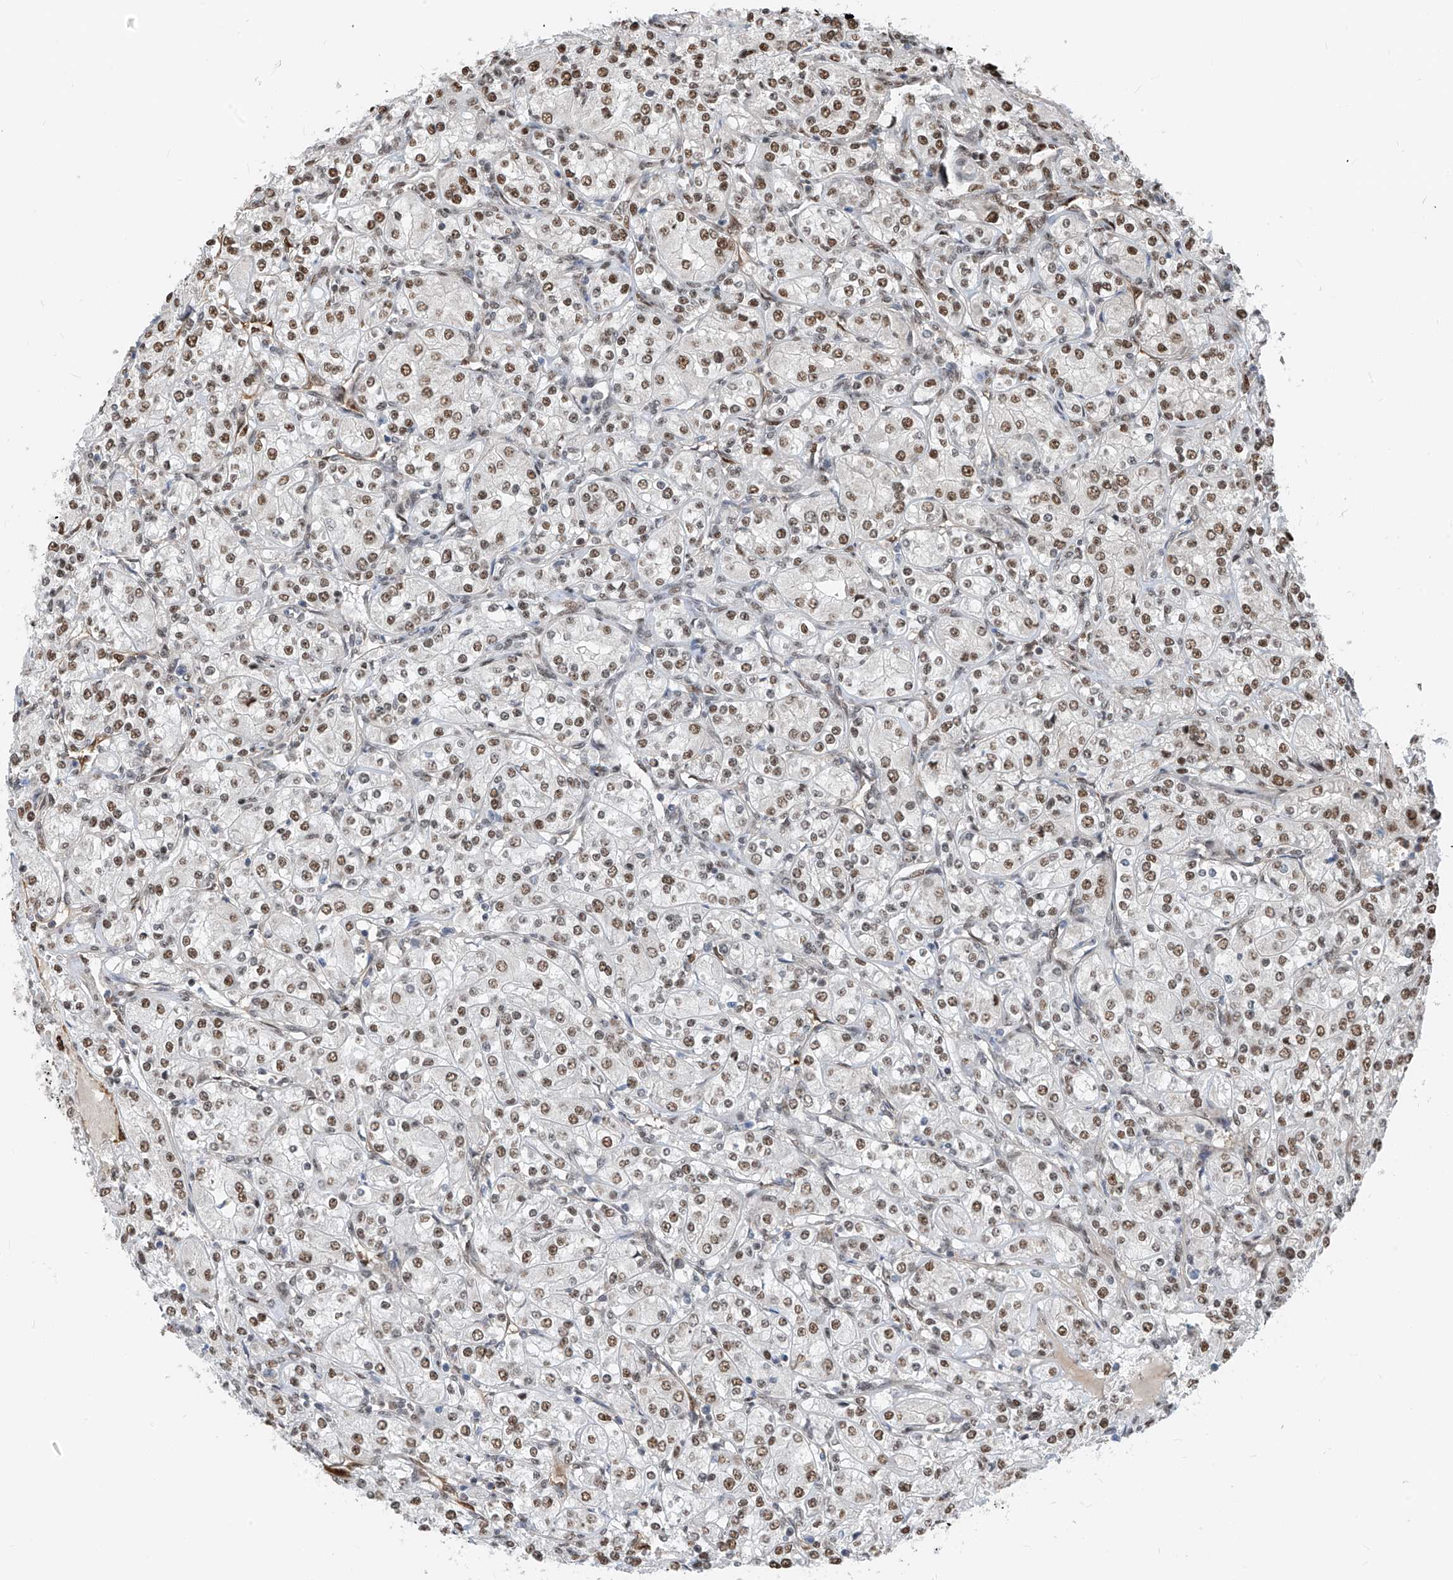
{"staining": {"intensity": "moderate", "quantity": ">75%", "location": "nuclear"}, "tissue": "renal cancer", "cell_type": "Tumor cells", "image_type": "cancer", "snomed": [{"axis": "morphology", "description": "Adenocarcinoma, NOS"}, {"axis": "topography", "description": "Kidney"}], "caption": "This micrograph shows immunohistochemistry (IHC) staining of human renal adenocarcinoma, with medium moderate nuclear positivity in about >75% of tumor cells.", "gene": "RBP7", "patient": {"sex": "male", "age": 77}}